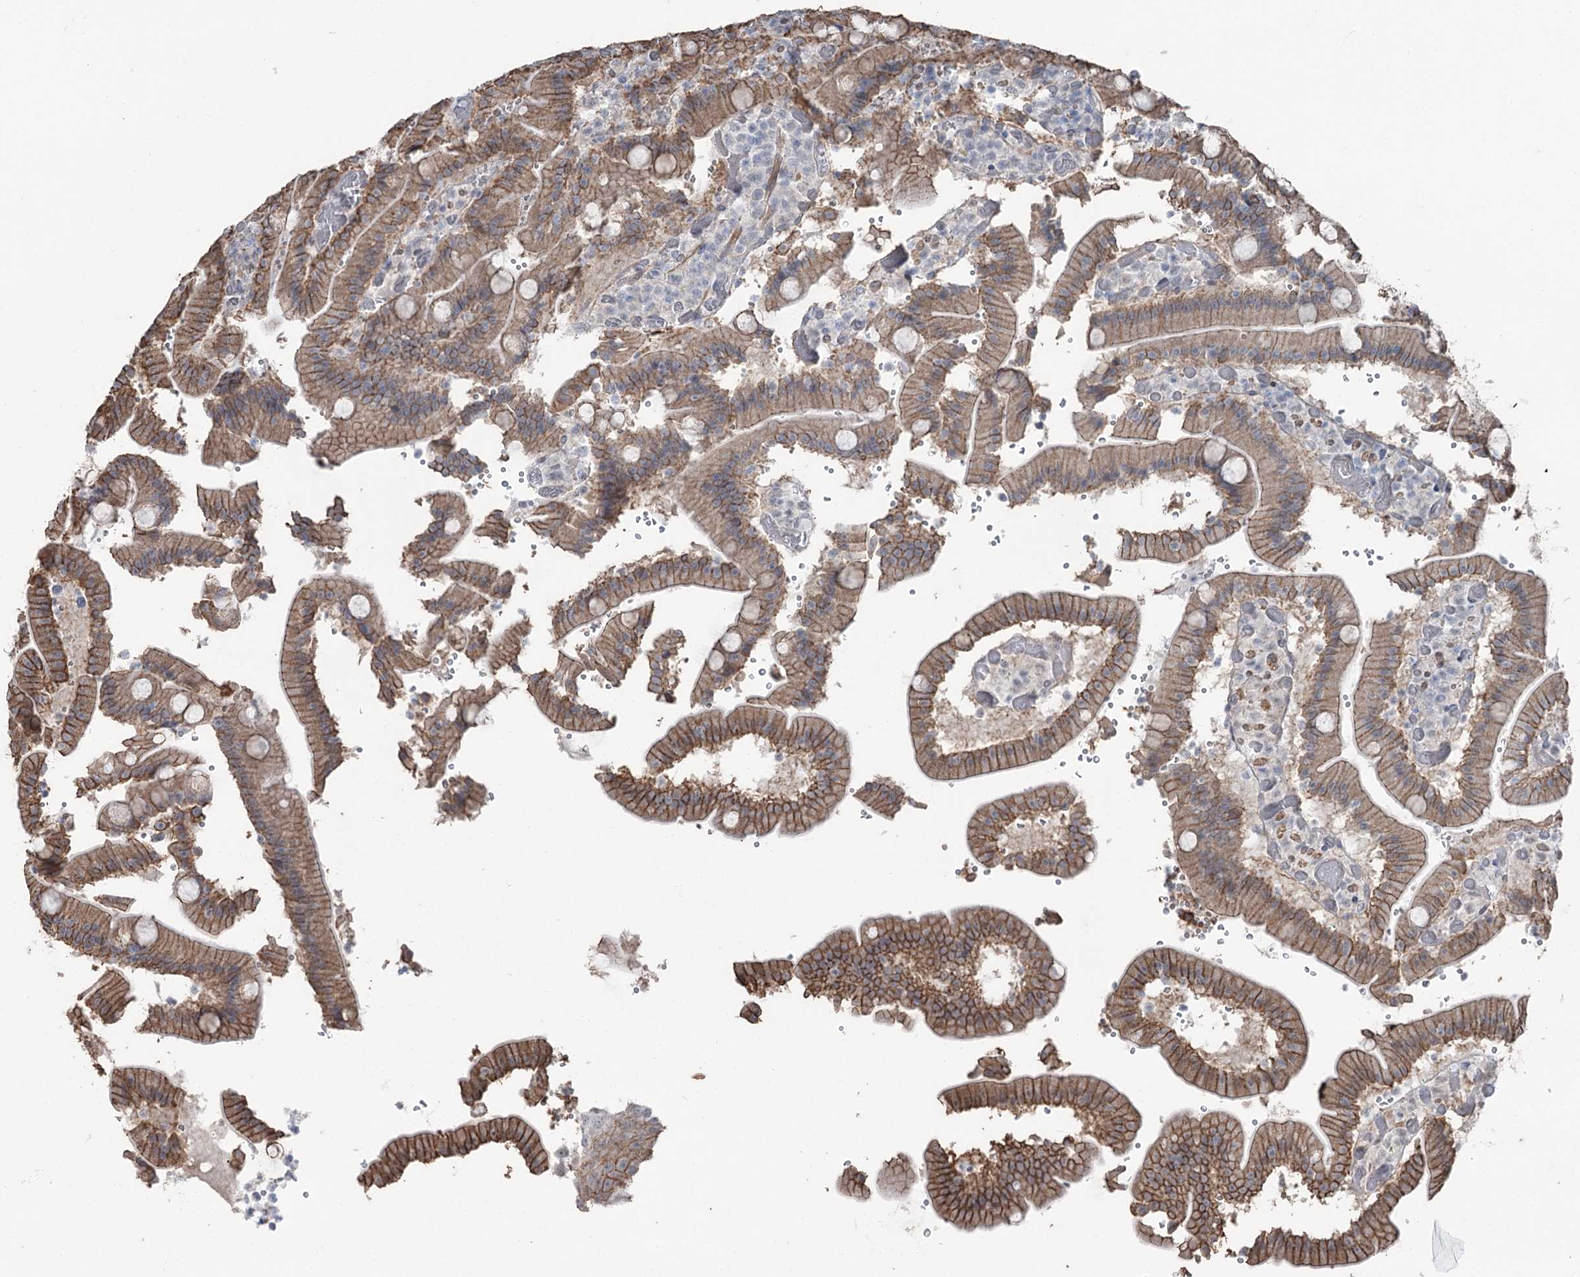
{"staining": {"intensity": "strong", "quantity": ">75%", "location": "cytoplasmic/membranous"}, "tissue": "duodenum", "cell_type": "Glandular cells", "image_type": "normal", "snomed": [{"axis": "morphology", "description": "Normal tissue, NOS"}, {"axis": "topography", "description": "Duodenum"}], "caption": "An immunohistochemistry (IHC) photomicrograph of benign tissue is shown. Protein staining in brown highlights strong cytoplasmic/membranous positivity in duodenum within glandular cells. Using DAB (3,3'-diaminobenzidine) (brown) and hematoxylin (blue) stains, captured at high magnification using brightfield microscopy.", "gene": "FAM120B", "patient": {"sex": "female", "age": 62}}